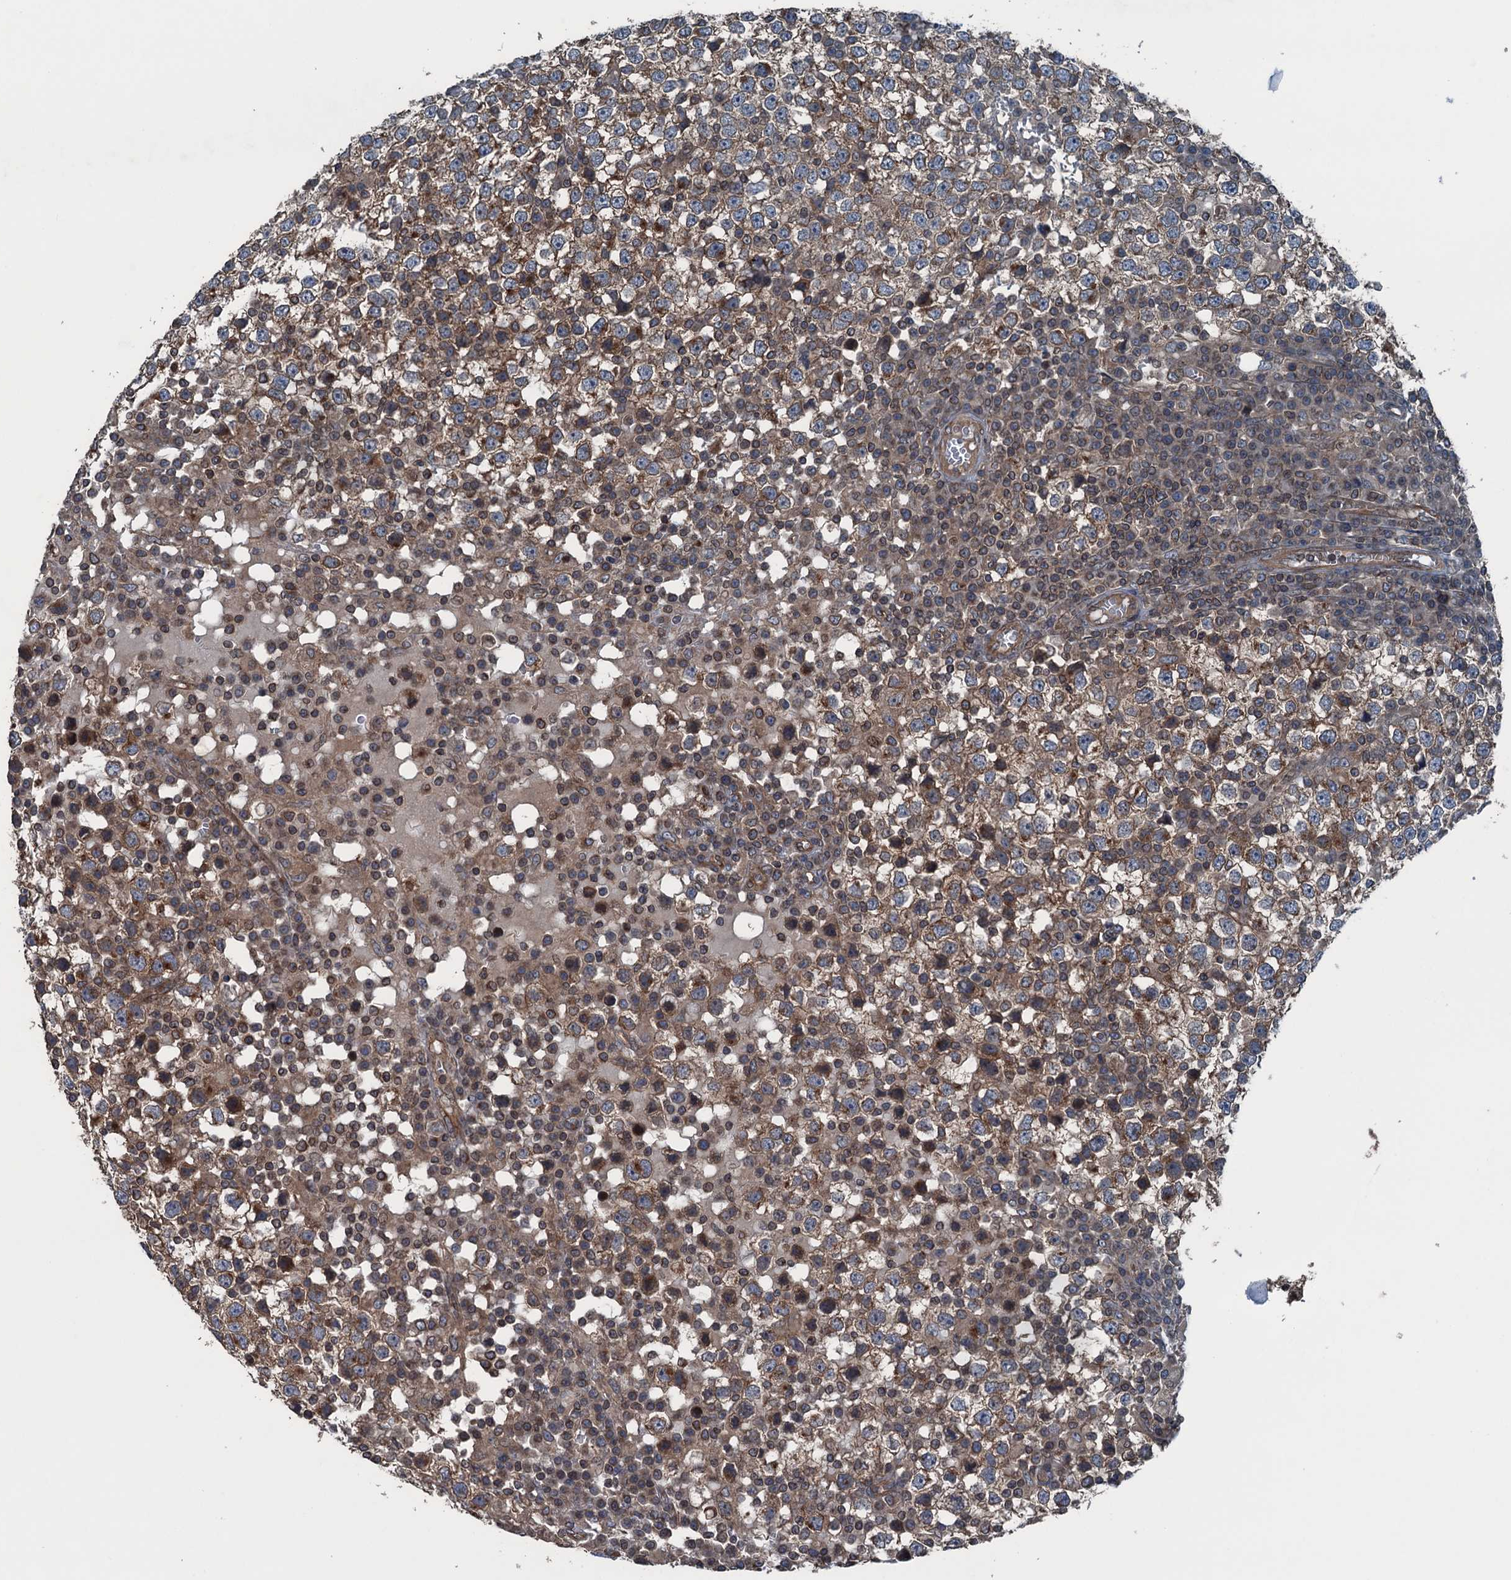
{"staining": {"intensity": "moderate", "quantity": ">75%", "location": "cytoplasmic/membranous"}, "tissue": "testis cancer", "cell_type": "Tumor cells", "image_type": "cancer", "snomed": [{"axis": "morphology", "description": "Seminoma, NOS"}, {"axis": "topography", "description": "Testis"}], "caption": "Approximately >75% of tumor cells in seminoma (testis) exhibit moderate cytoplasmic/membranous protein positivity as visualized by brown immunohistochemical staining.", "gene": "TRAPPC8", "patient": {"sex": "male", "age": 65}}